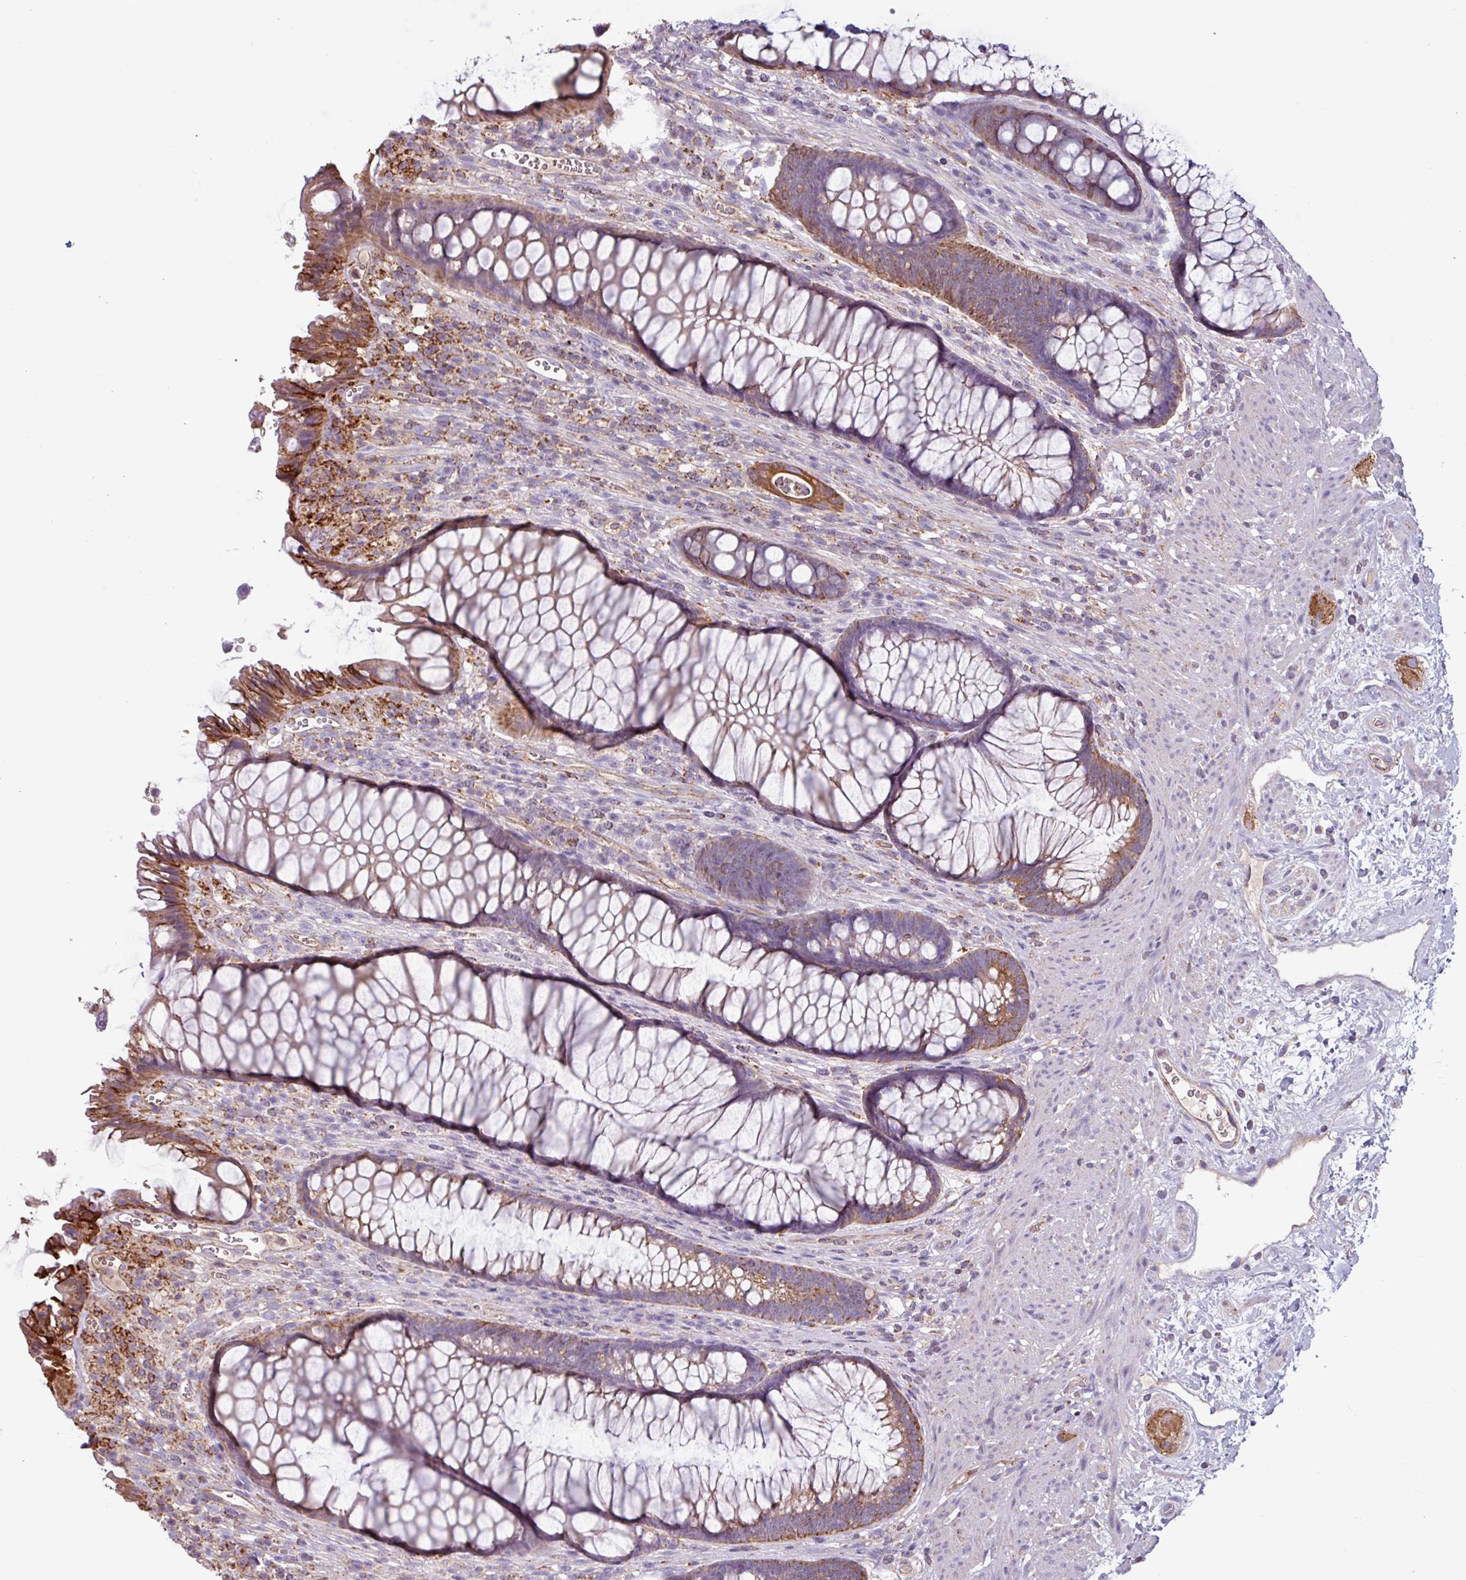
{"staining": {"intensity": "strong", "quantity": ">75%", "location": "cytoplasmic/membranous"}, "tissue": "rectum", "cell_type": "Glandular cells", "image_type": "normal", "snomed": [{"axis": "morphology", "description": "Normal tissue, NOS"}, {"axis": "topography", "description": "Smooth muscle"}, {"axis": "topography", "description": "Rectum"}], "caption": "Protein analysis of normal rectum exhibits strong cytoplasmic/membranous expression in about >75% of glandular cells.", "gene": "CAMK1", "patient": {"sex": "male", "age": 53}}